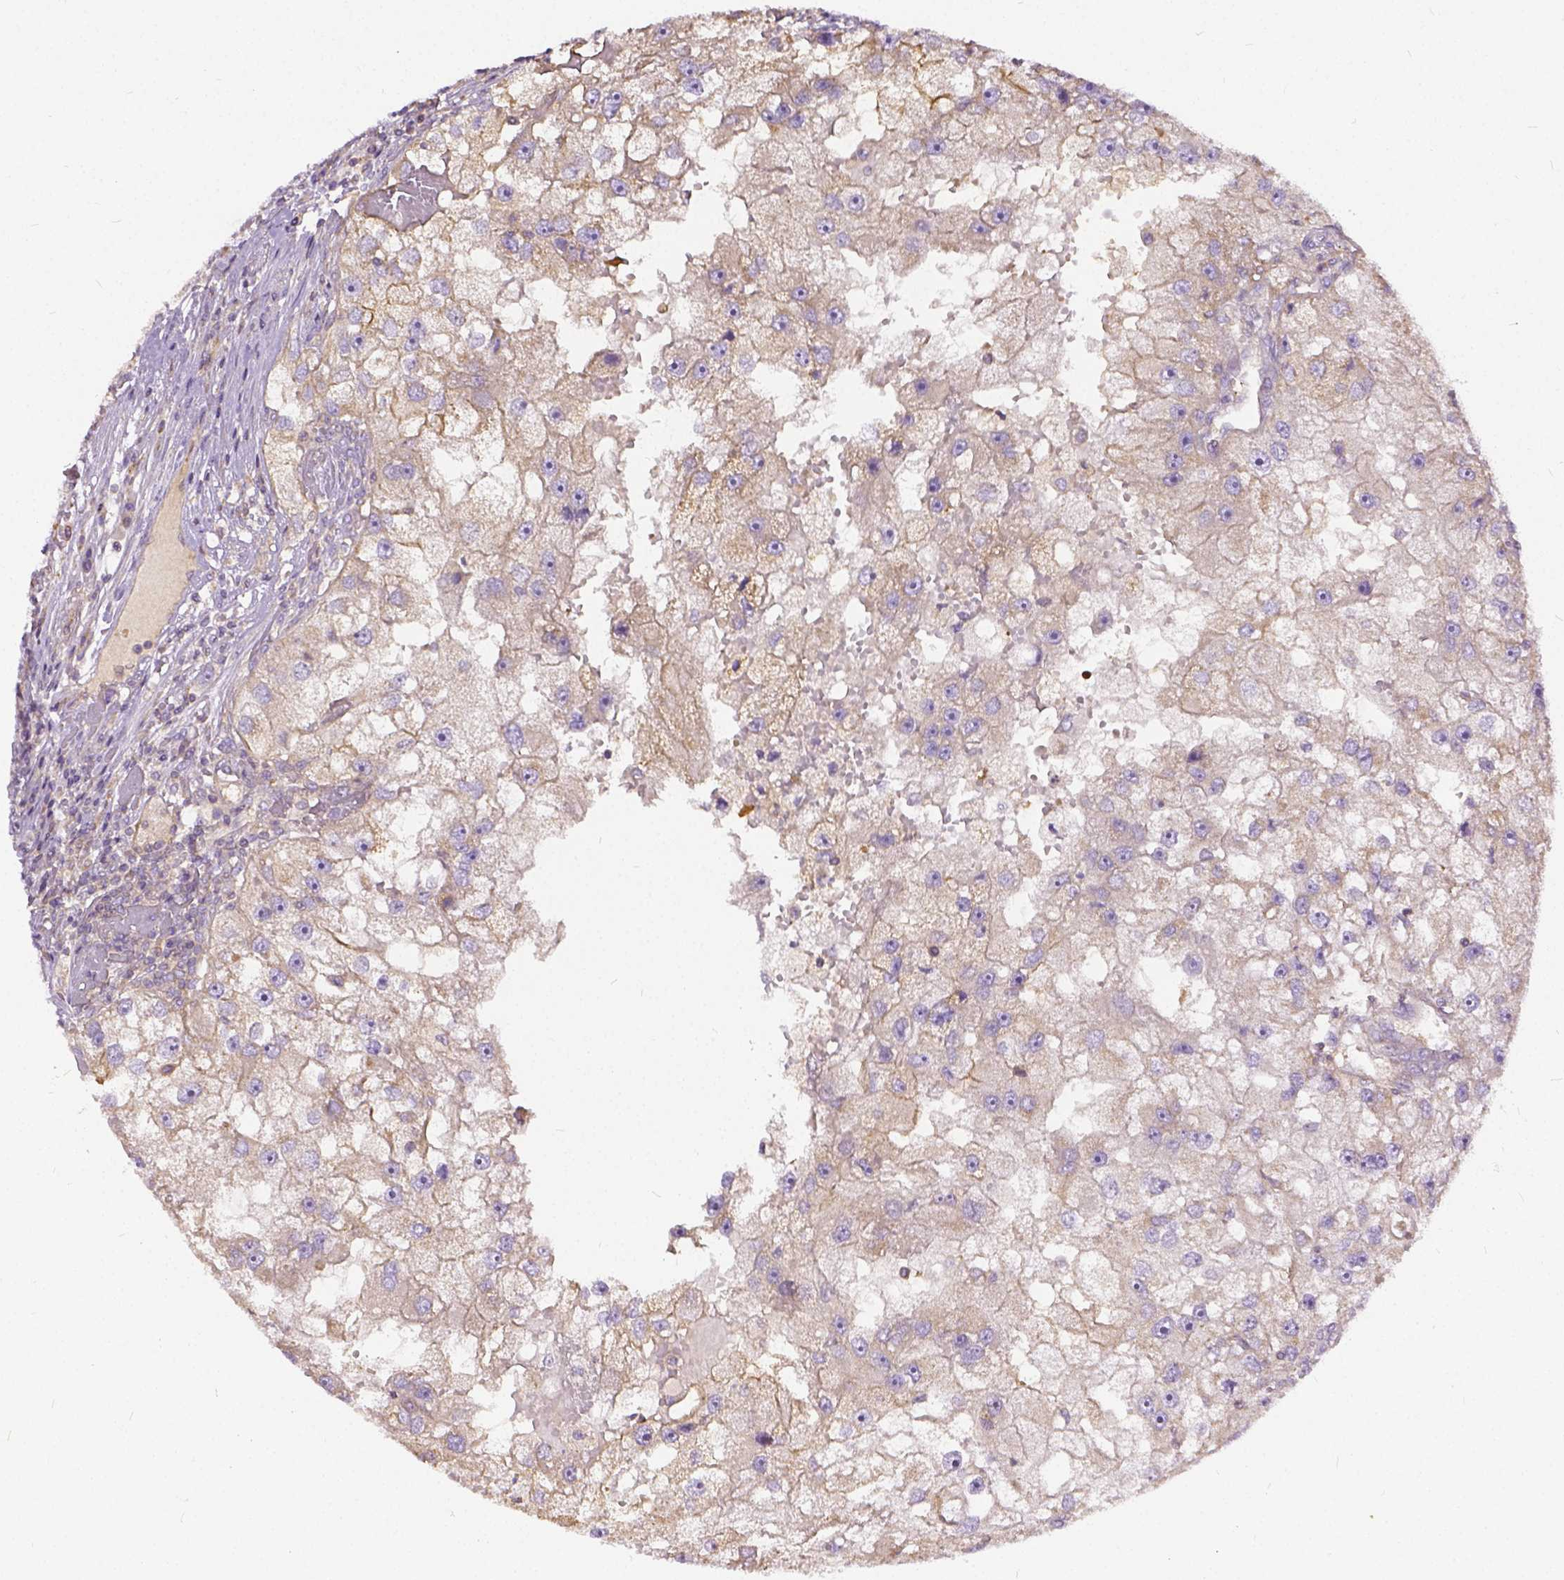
{"staining": {"intensity": "weak", "quantity": "25%-75%", "location": "cytoplasmic/membranous"}, "tissue": "renal cancer", "cell_type": "Tumor cells", "image_type": "cancer", "snomed": [{"axis": "morphology", "description": "Adenocarcinoma, NOS"}, {"axis": "topography", "description": "Kidney"}], "caption": "Human adenocarcinoma (renal) stained with a brown dye exhibits weak cytoplasmic/membranous positive expression in approximately 25%-75% of tumor cells.", "gene": "CADM4", "patient": {"sex": "male", "age": 63}}